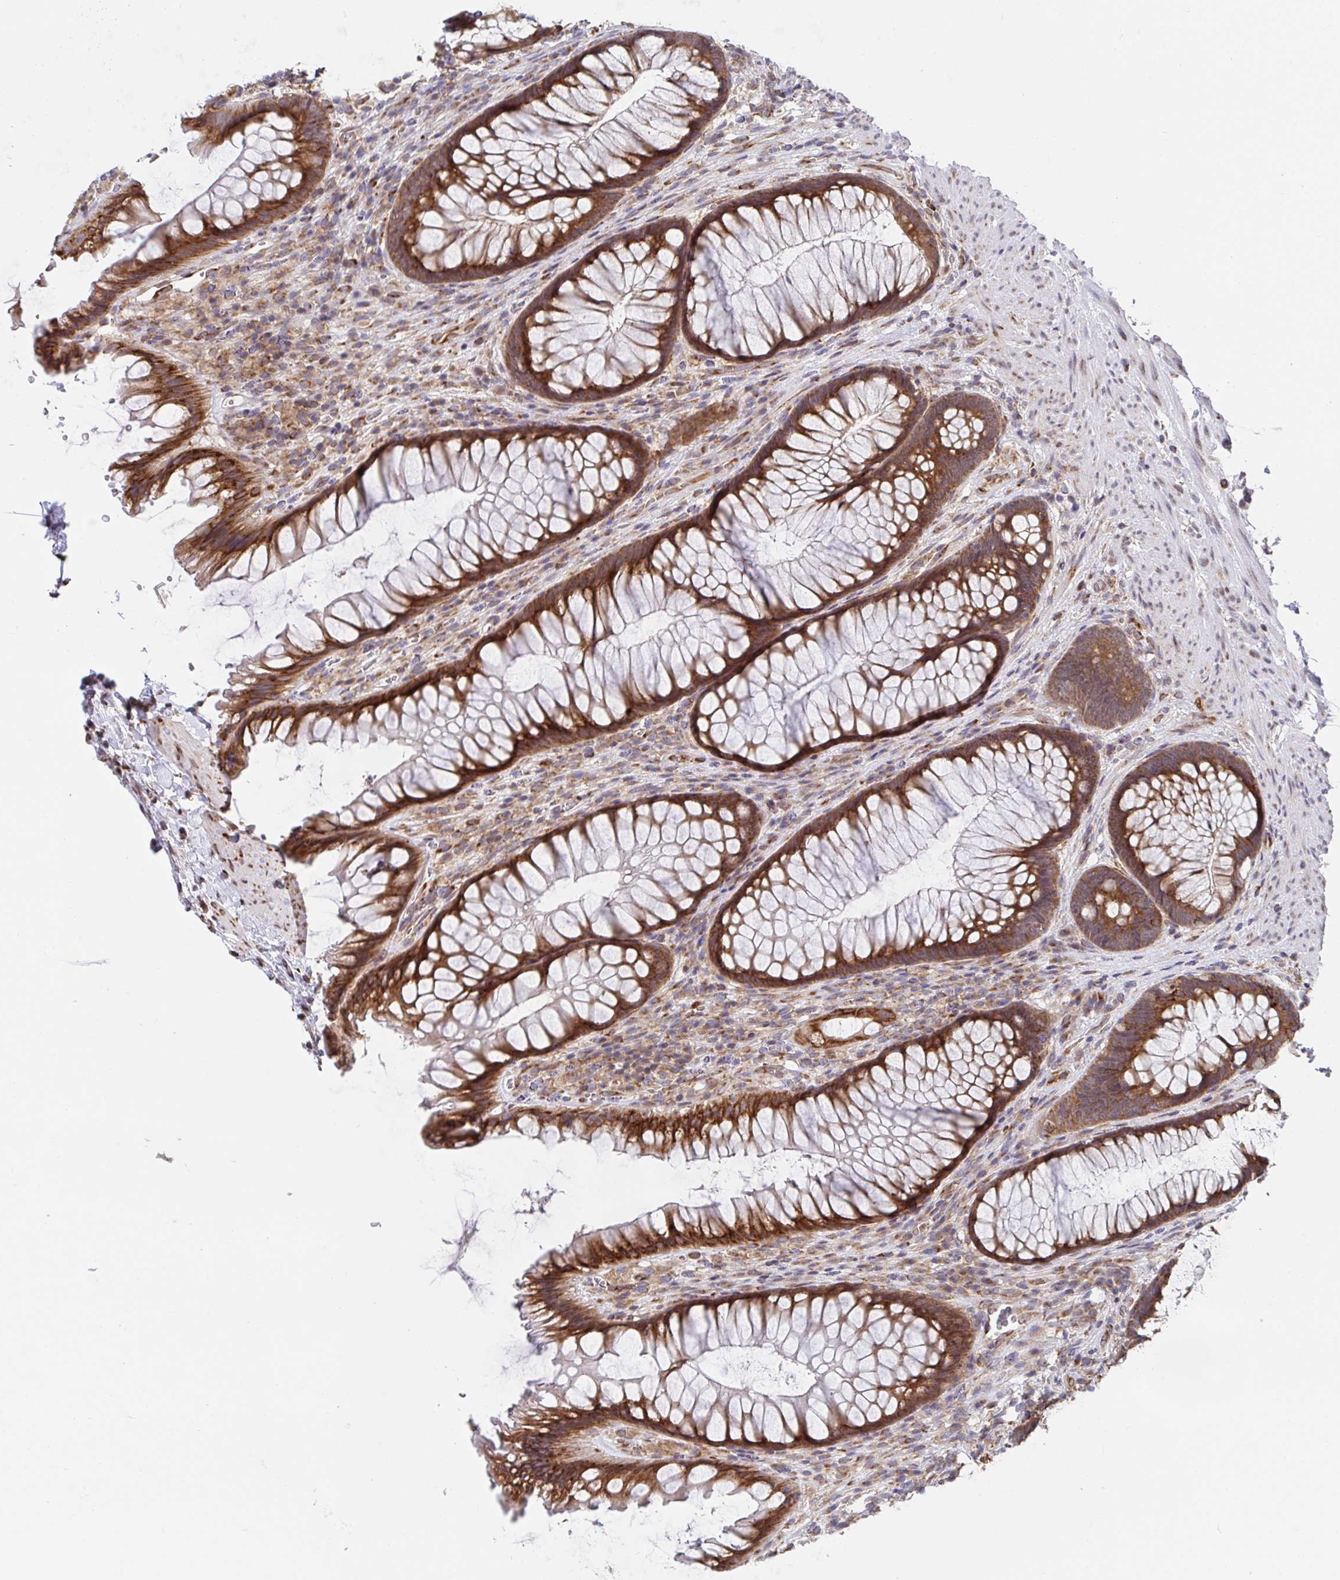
{"staining": {"intensity": "strong", "quantity": ">75%", "location": "cytoplasmic/membranous"}, "tissue": "rectum", "cell_type": "Glandular cells", "image_type": "normal", "snomed": [{"axis": "morphology", "description": "Normal tissue, NOS"}, {"axis": "topography", "description": "Rectum"}], "caption": "Approximately >75% of glandular cells in normal human rectum demonstrate strong cytoplasmic/membranous protein staining as visualized by brown immunohistochemical staining.", "gene": "ATP5MJ", "patient": {"sex": "male", "age": 53}}